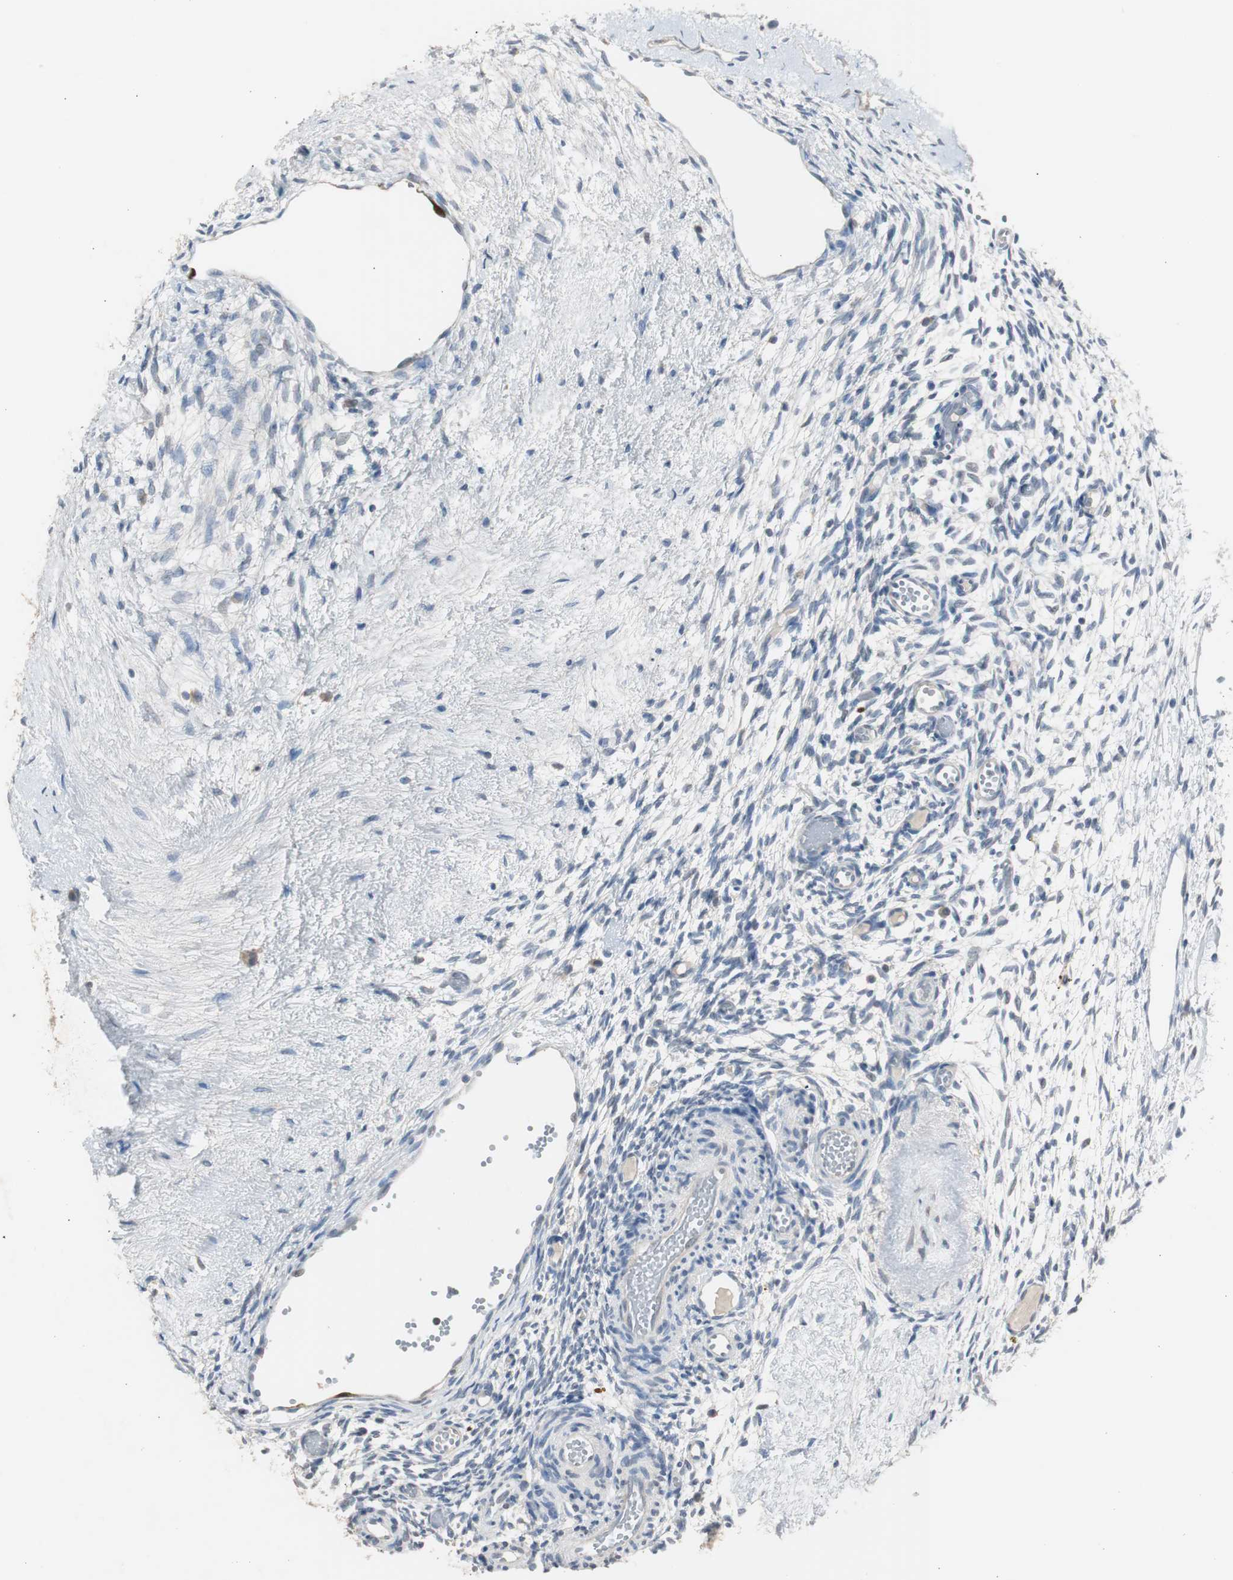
{"staining": {"intensity": "negative", "quantity": "none", "location": "none"}, "tissue": "ovary", "cell_type": "Follicle cells", "image_type": "normal", "snomed": [{"axis": "morphology", "description": "Normal tissue, NOS"}, {"axis": "topography", "description": "Ovary"}], "caption": "A high-resolution image shows immunohistochemistry staining of normal ovary, which demonstrates no significant positivity in follicle cells. (Brightfield microscopy of DAB (3,3'-diaminobenzidine) IHC at high magnification).", "gene": "TK1", "patient": {"sex": "female", "age": 35}}